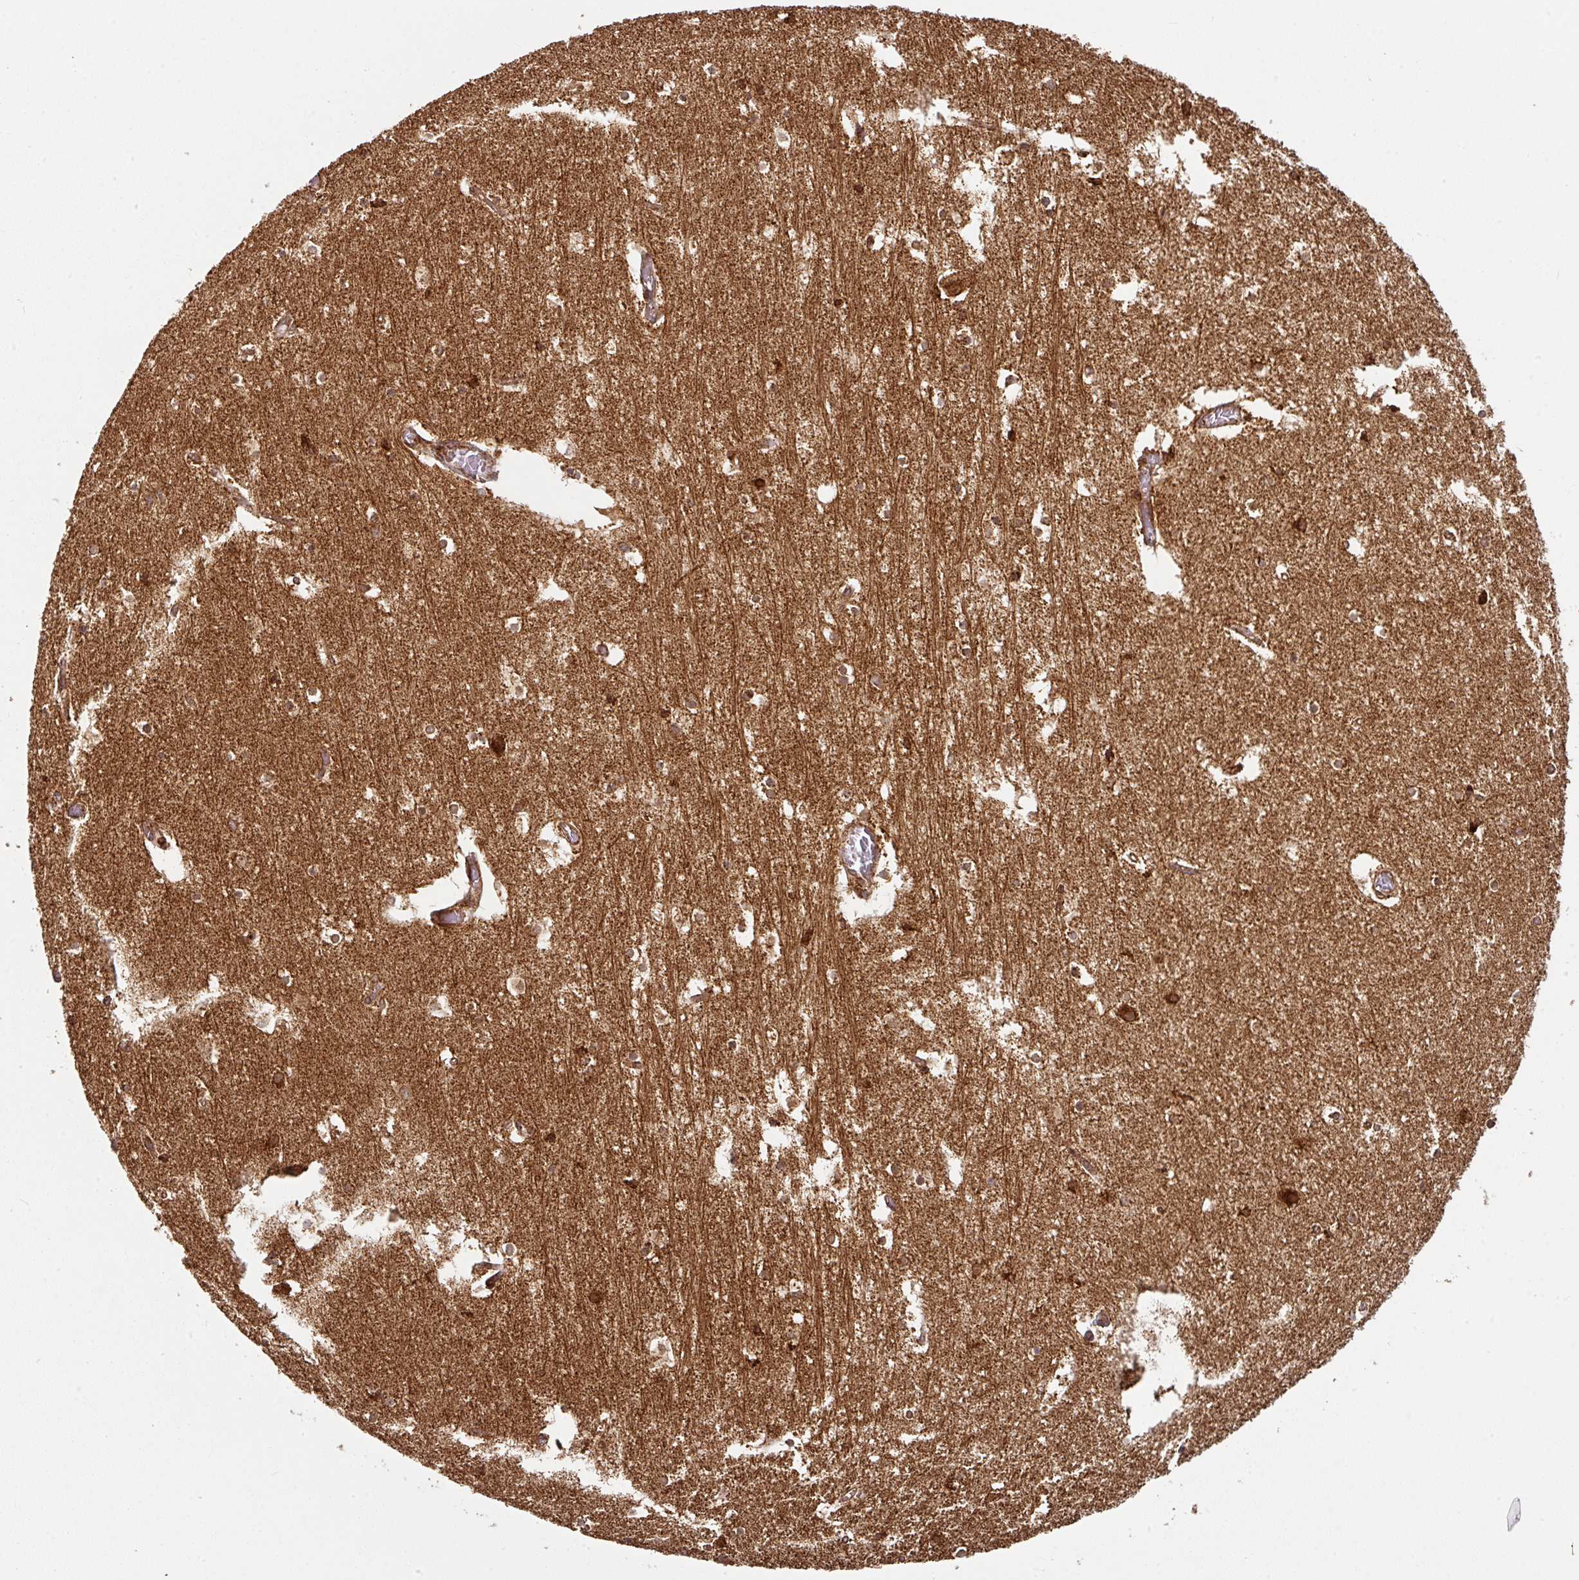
{"staining": {"intensity": "strong", "quantity": ">75%", "location": "cytoplasmic/membranous"}, "tissue": "hippocampus", "cell_type": "Glial cells", "image_type": "normal", "snomed": [{"axis": "morphology", "description": "Normal tissue, NOS"}, {"axis": "topography", "description": "Hippocampus"}], "caption": "Immunohistochemical staining of normal hippocampus reveals high levels of strong cytoplasmic/membranous staining in approximately >75% of glial cells. (Brightfield microscopy of DAB IHC at high magnification).", "gene": "TRAP1", "patient": {"sex": "female", "age": 52}}